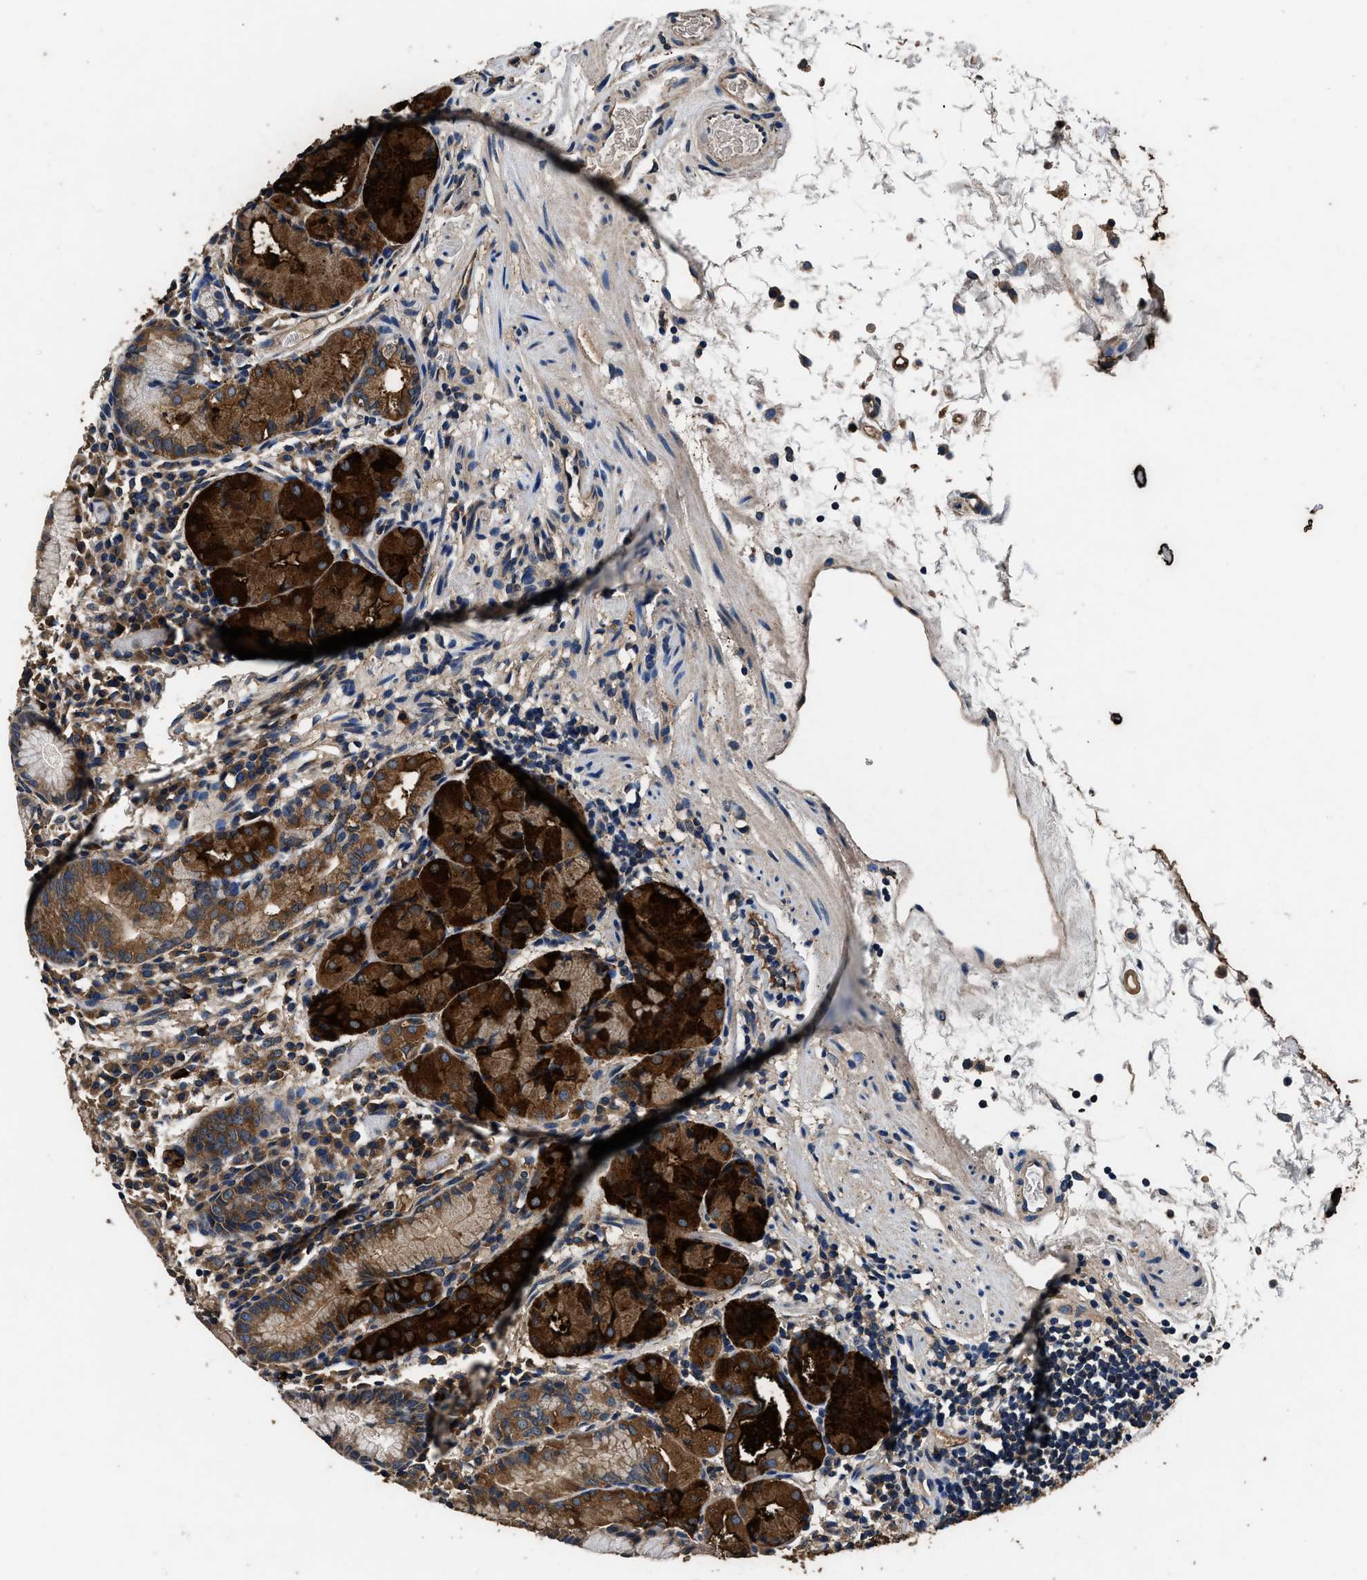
{"staining": {"intensity": "strong", "quantity": ">75%", "location": "cytoplasmic/membranous"}, "tissue": "stomach", "cell_type": "Glandular cells", "image_type": "normal", "snomed": [{"axis": "morphology", "description": "Normal tissue, NOS"}, {"axis": "topography", "description": "Stomach"}, {"axis": "topography", "description": "Stomach, lower"}], "caption": "IHC micrograph of normal human stomach stained for a protein (brown), which displays high levels of strong cytoplasmic/membranous positivity in about >75% of glandular cells.", "gene": "DHRS7B", "patient": {"sex": "female", "age": 75}}